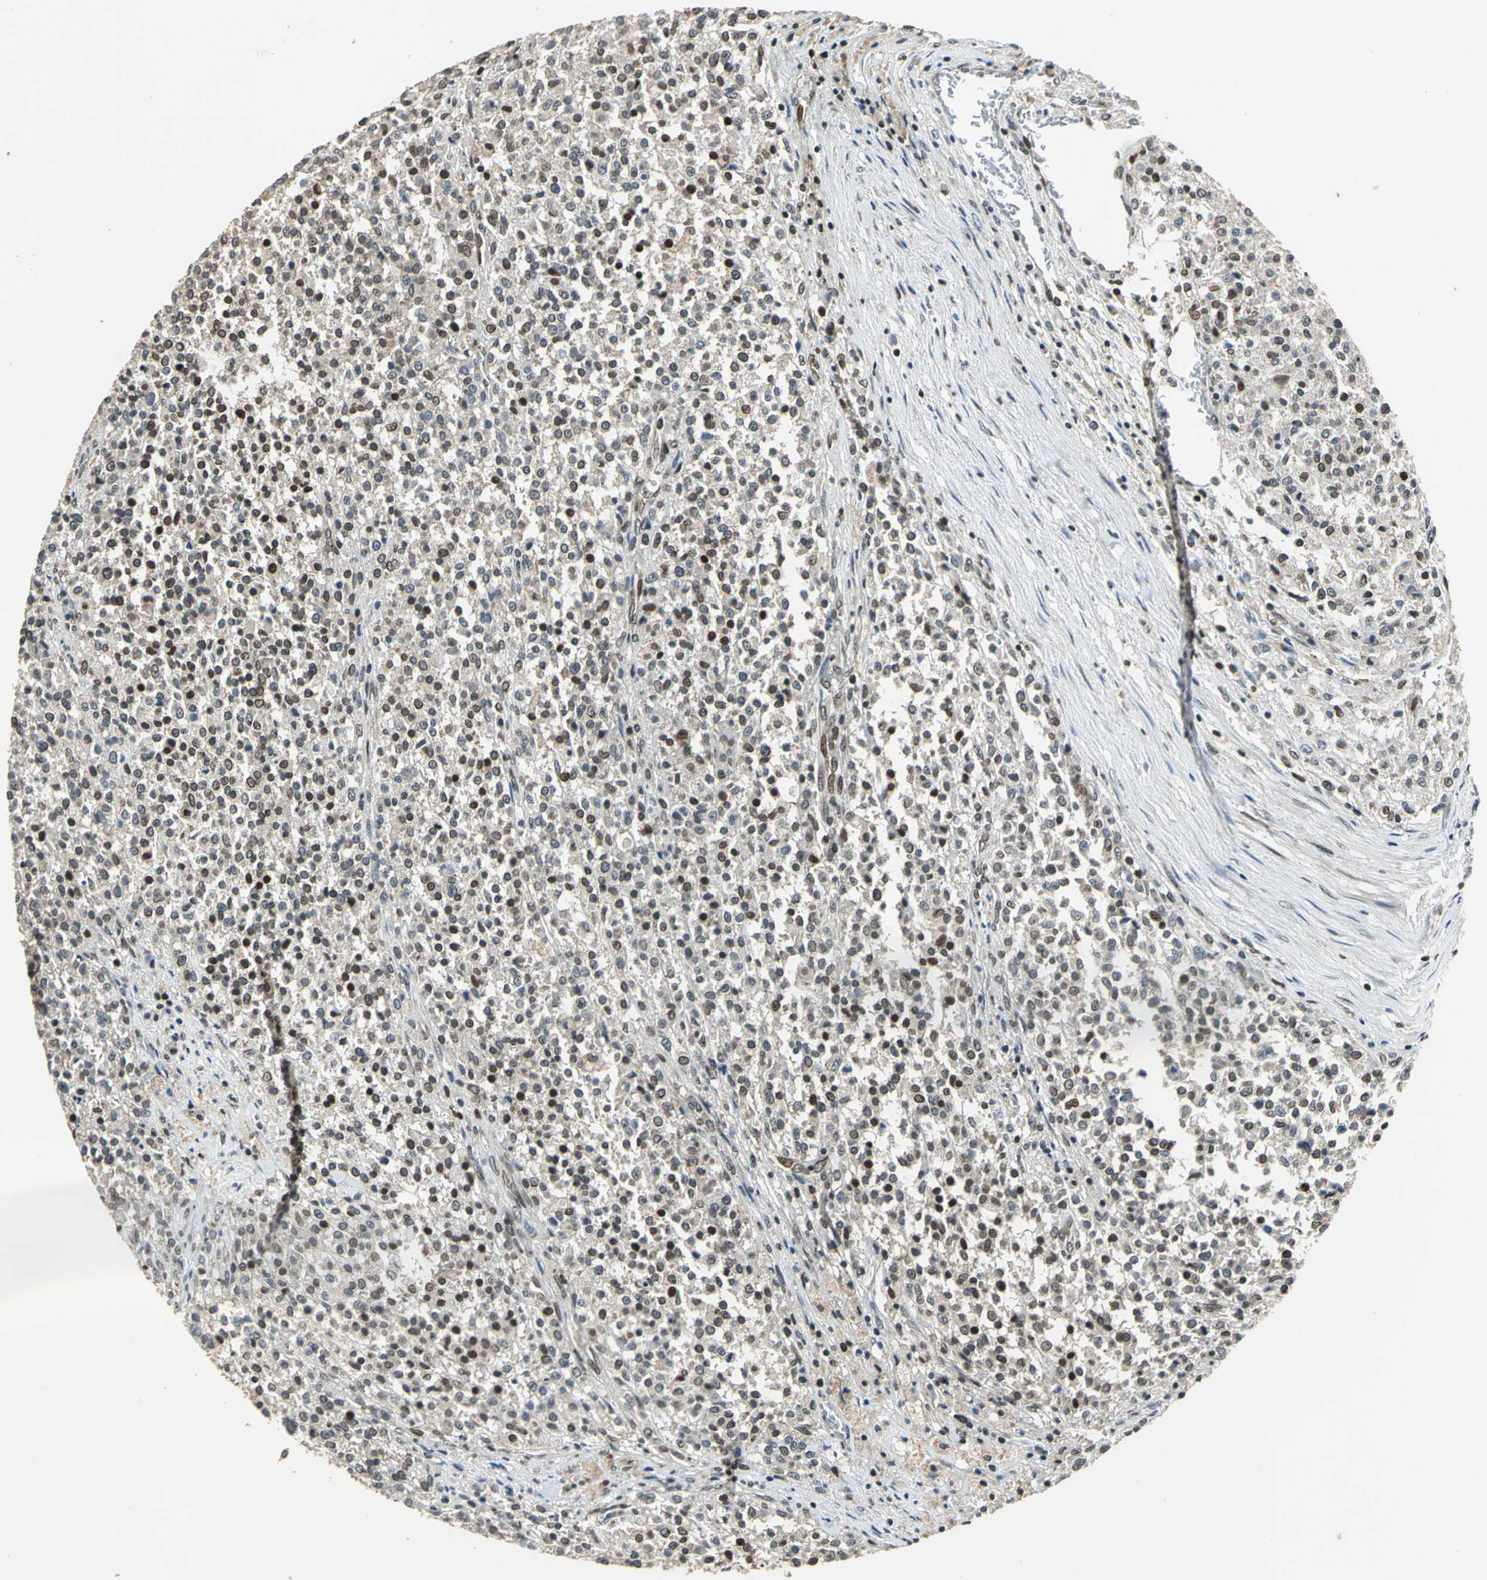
{"staining": {"intensity": "moderate", "quantity": "25%-75%", "location": "cytoplasmic/membranous,nuclear"}, "tissue": "testis cancer", "cell_type": "Tumor cells", "image_type": "cancer", "snomed": [{"axis": "morphology", "description": "Seminoma, NOS"}, {"axis": "topography", "description": "Testis"}], "caption": "Protein staining shows moderate cytoplasmic/membranous and nuclear staining in approximately 25%-75% of tumor cells in testis cancer. The staining was performed using DAB (3,3'-diaminobenzidine) to visualize the protein expression in brown, while the nuclei were stained in blue with hematoxylin (Magnification: 20x).", "gene": "BRIP1", "patient": {"sex": "male", "age": 59}}